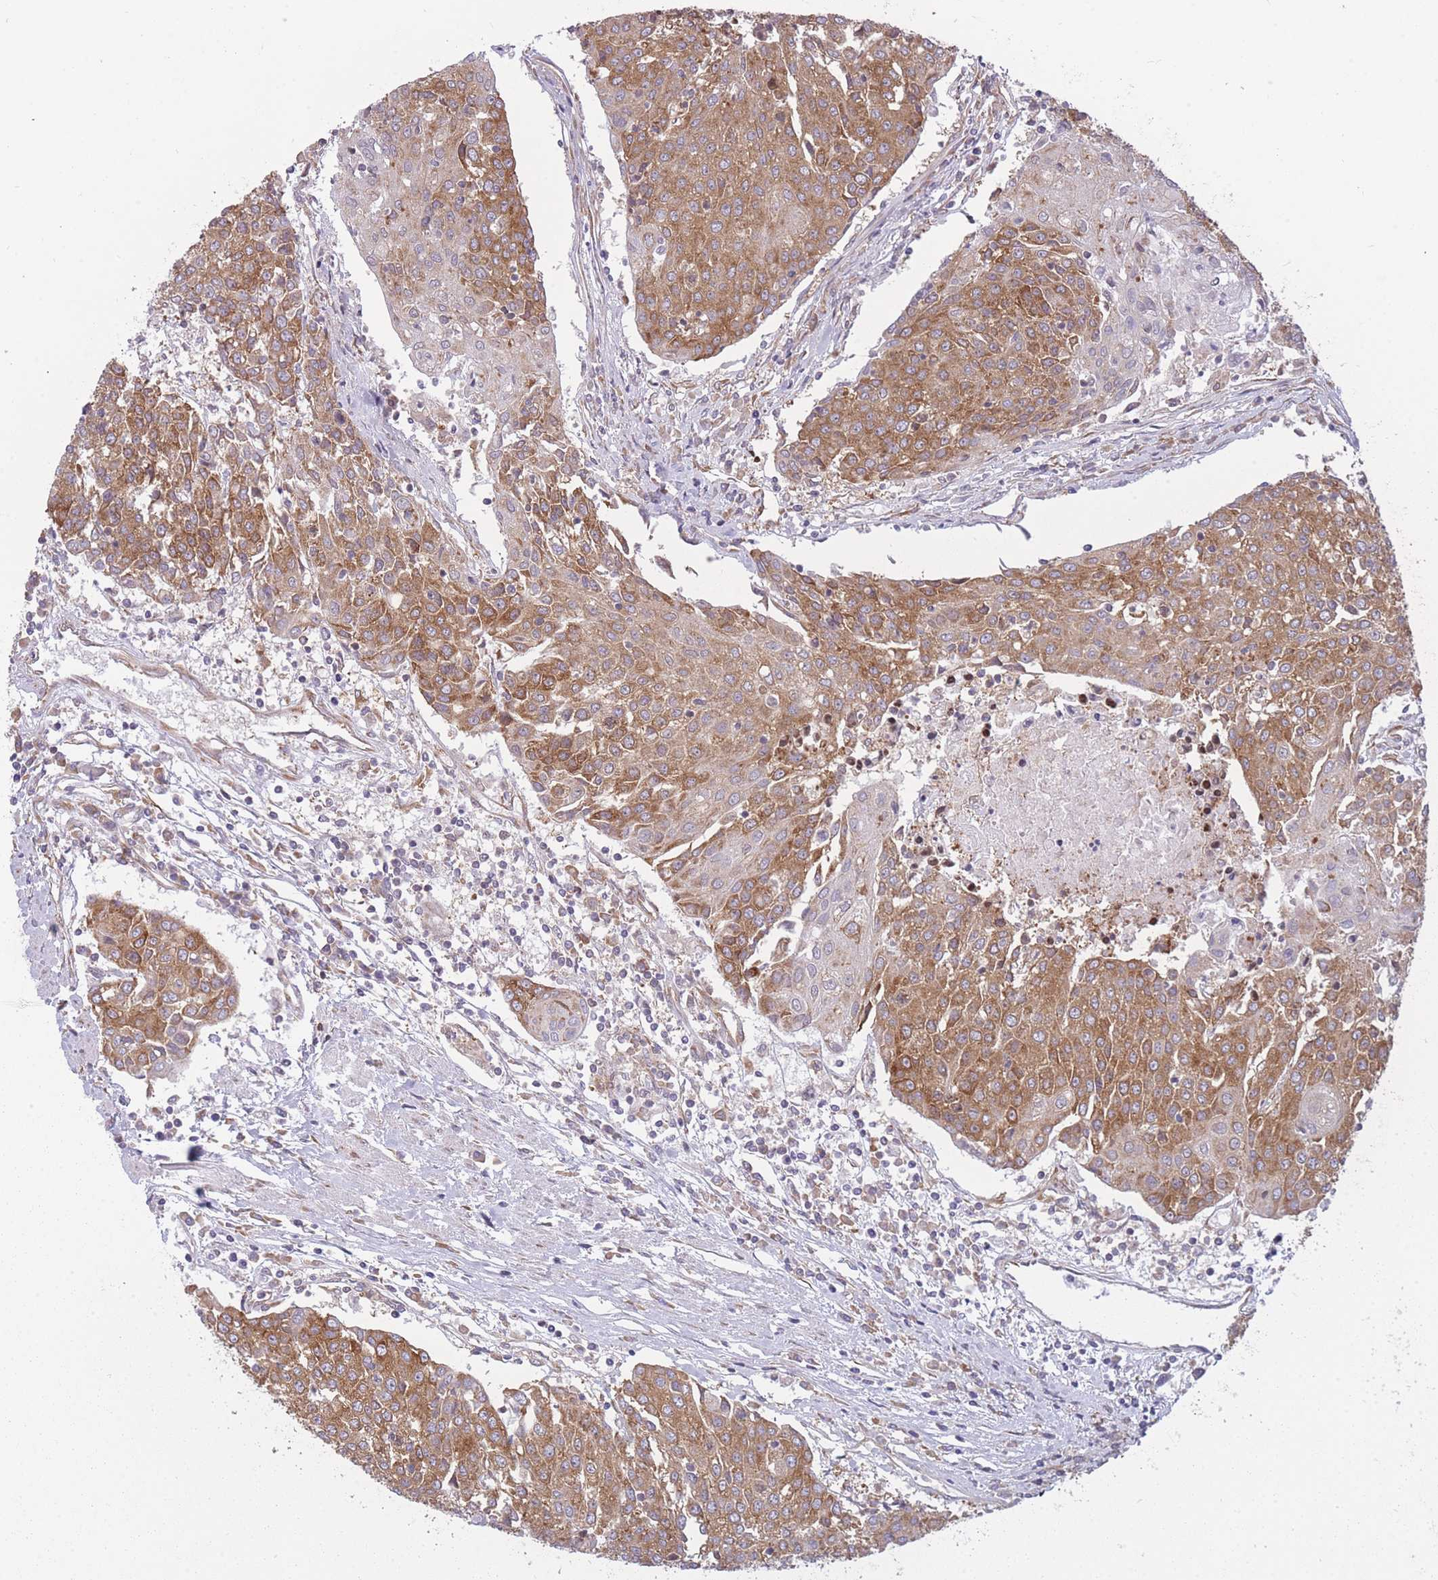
{"staining": {"intensity": "moderate", "quantity": ">75%", "location": "cytoplasmic/membranous"}, "tissue": "urothelial cancer", "cell_type": "Tumor cells", "image_type": "cancer", "snomed": [{"axis": "morphology", "description": "Urothelial carcinoma, High grade"}, {"axis": "topography", "description": "Urinary bladder"}], "caption": "About >75% of tumor cells in urothelial carcinoma (high-grade) show moderate cytoplasmic/membranous protein positivity as visualized by brown immunohistochemical staining.", "gene": "CCDC124", "patient": {"sex": "female", "age": 85}}